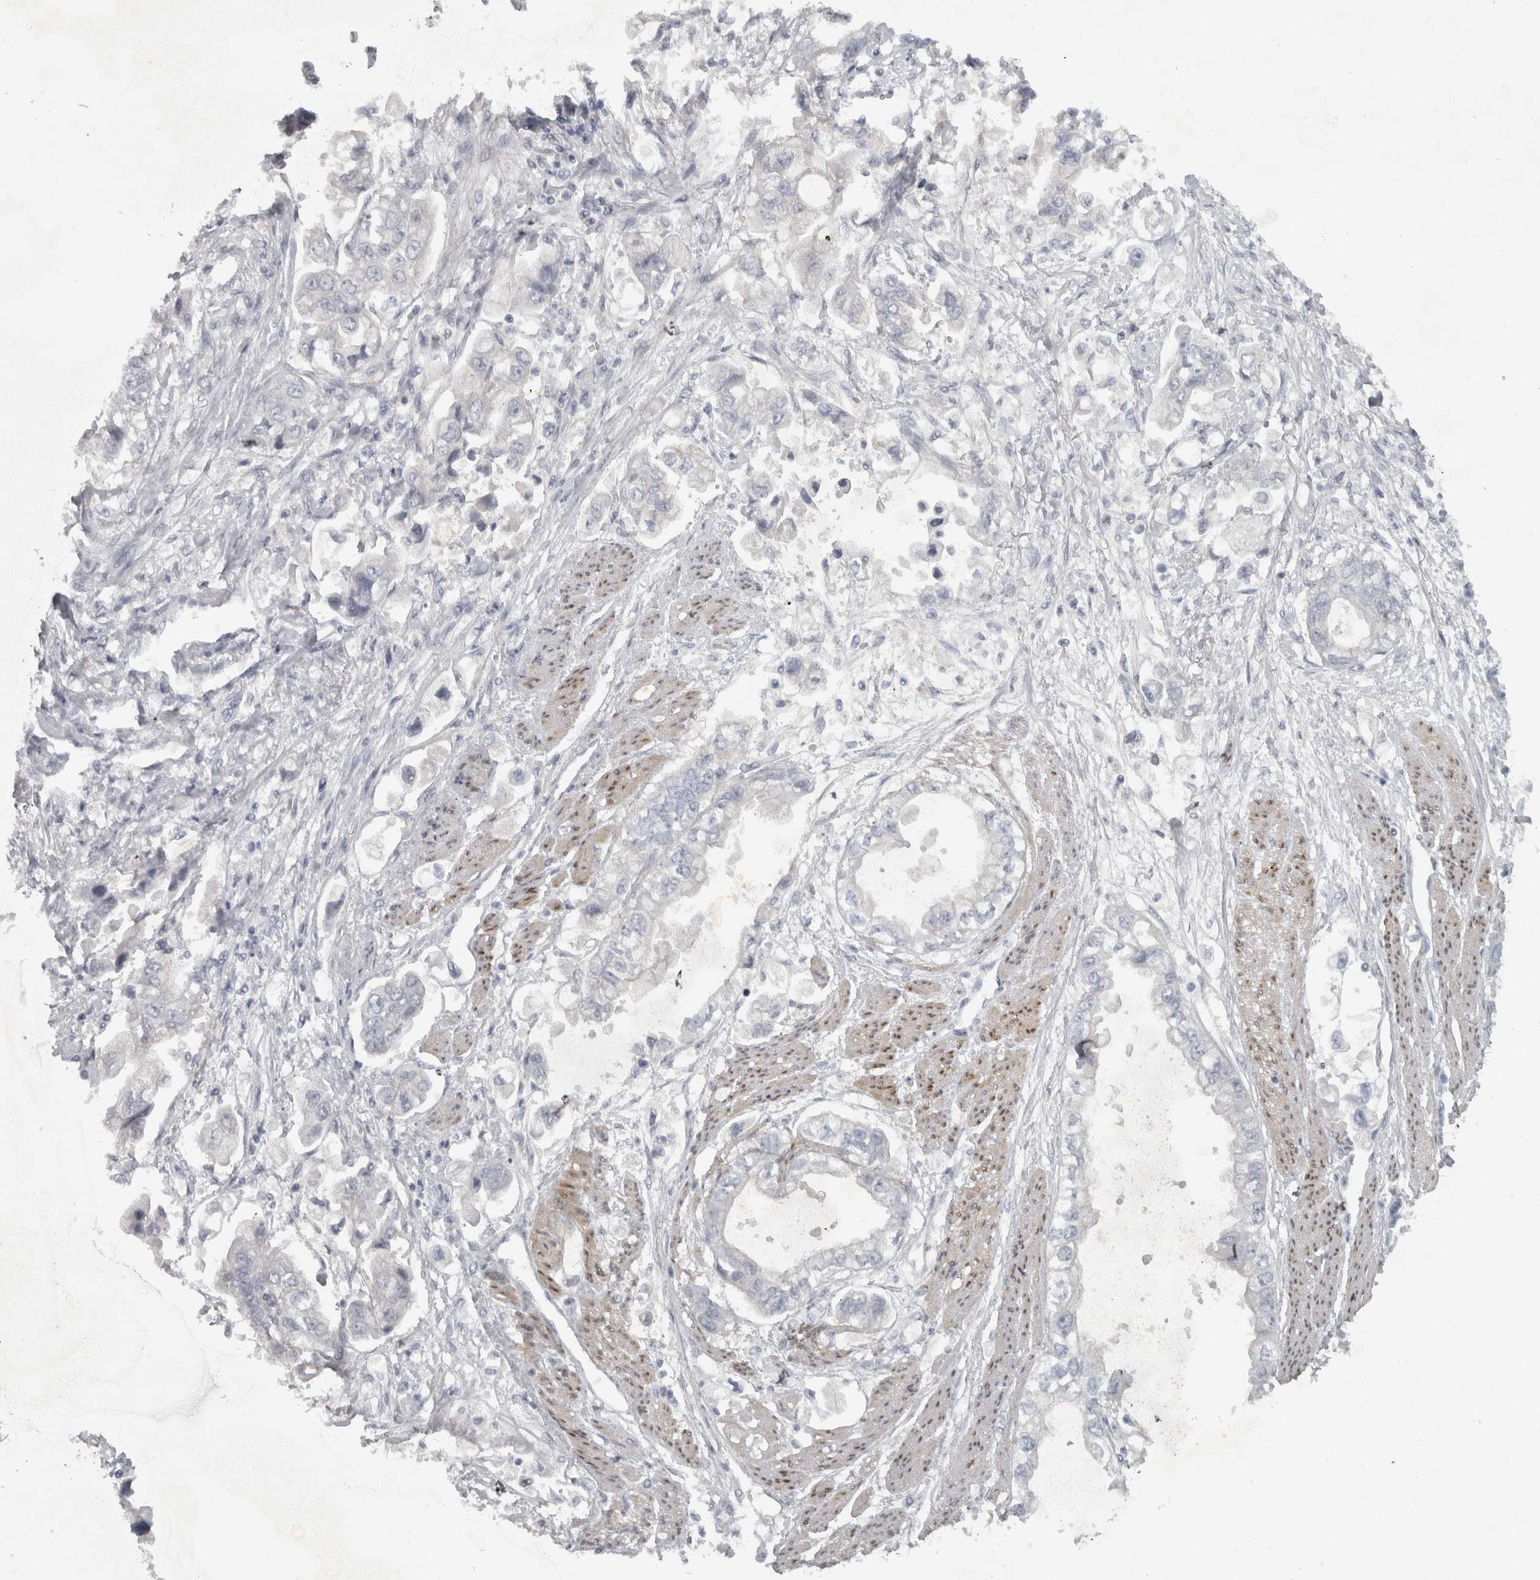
{"staining": {"intensity": "negative", "quantity": "none", "location": "none"}, "tissue": "stomach cancer", "cell_type": "Tumor cells", "image_type": "cancer", "snomed": [{"axis": "morphology", "description": "Adenocarcinoma, NOS"}, {"axis": "topography", "description": "Stomach"}], "caption": "The image displays no staining of tumor cells in stomach cancer.", "gene": "PPP1R12B", "patient": {"sex": "male", "age": 62}}